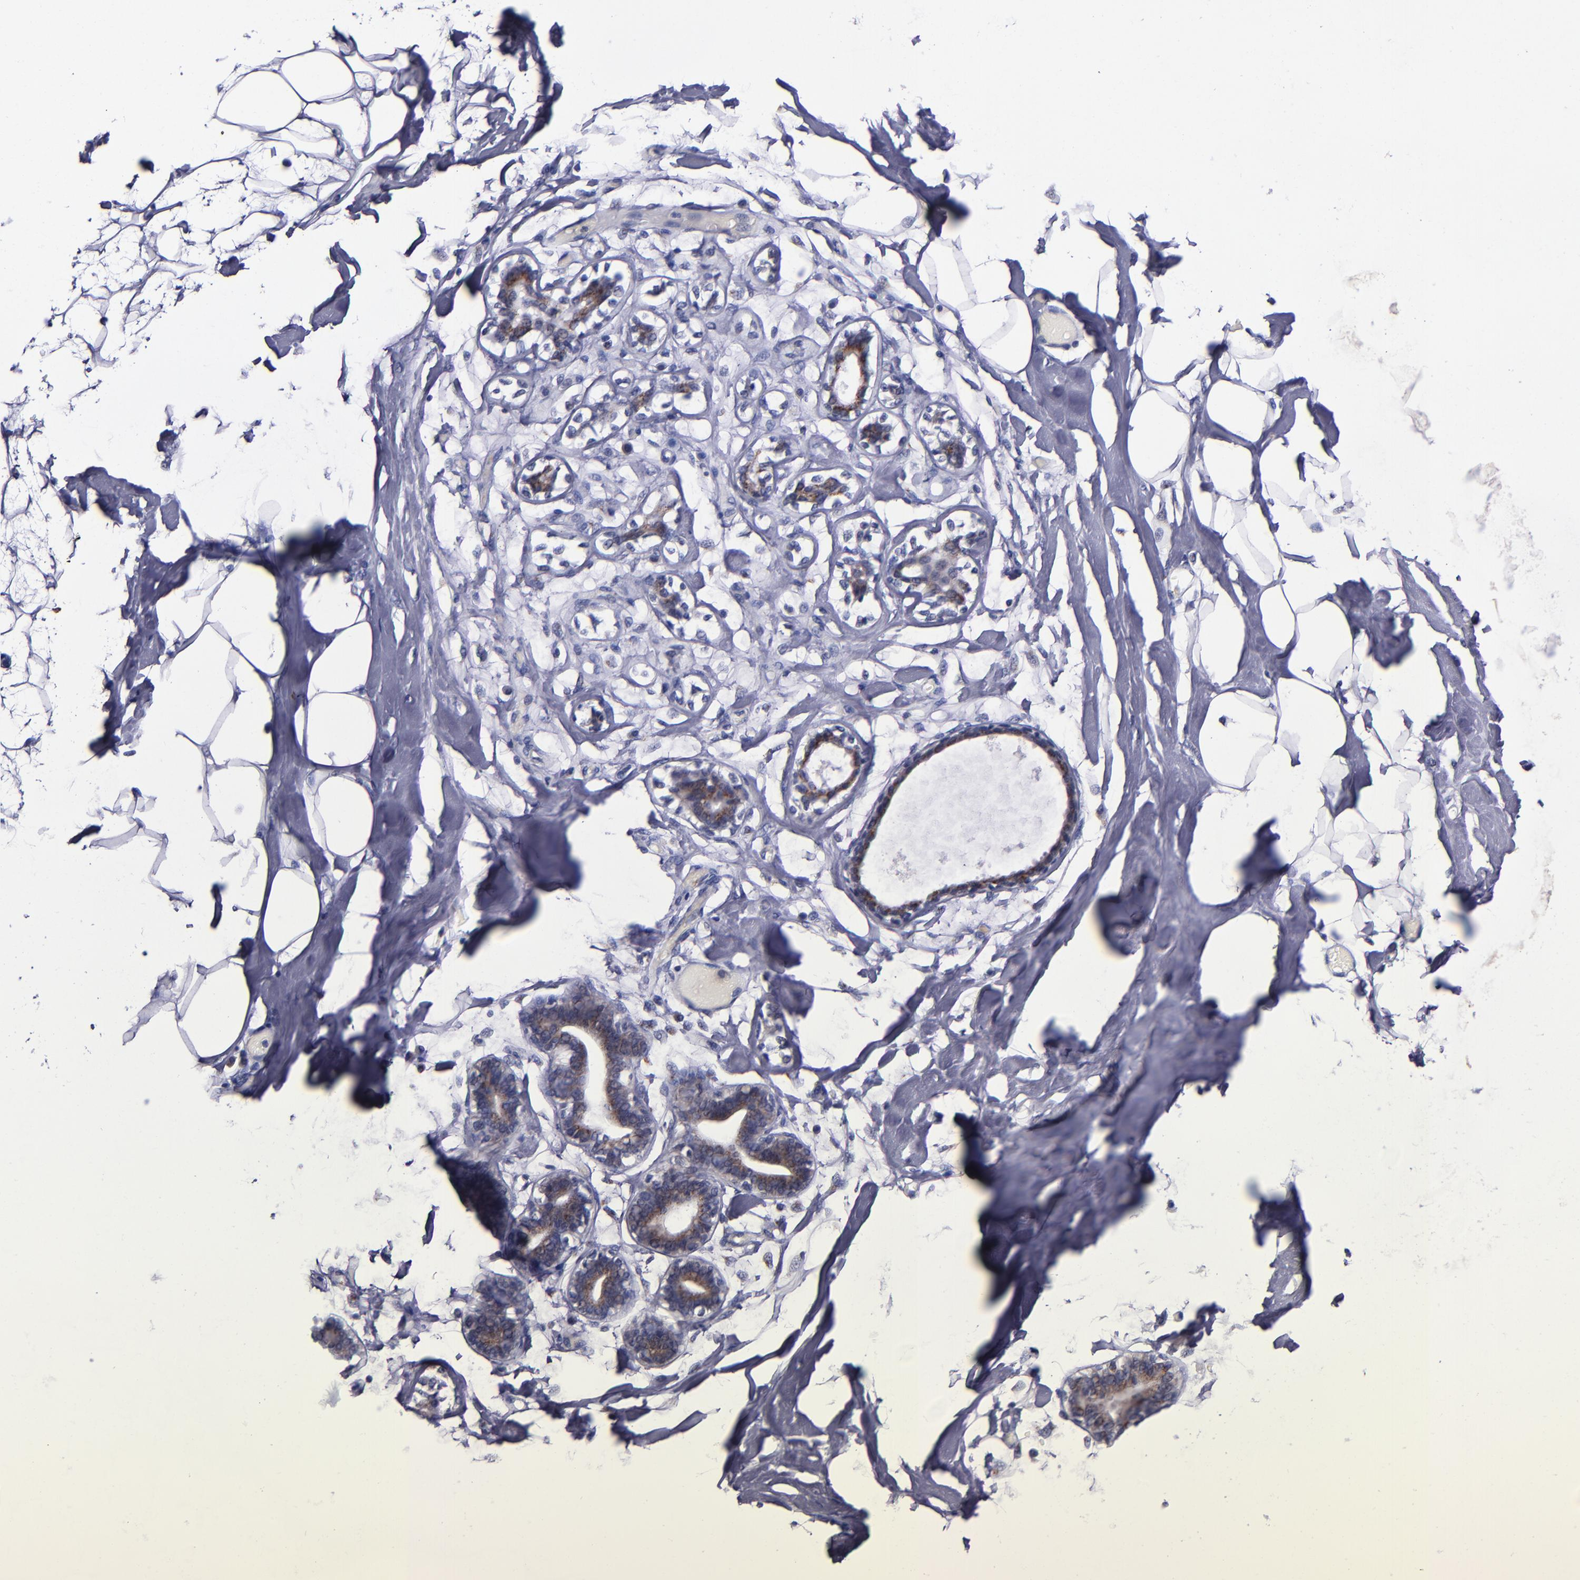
{"staining": {"intensity": "negative", "quantity": "none", "location": "none"}, "tissue": "breast", "cell_type": "Adipocytes", "image_type": "normal", "snomed": [{"axis": "morphology", "description": "Normal tissue, NOS"}, {"axis": "morphology", "description": "Fibrosis, NOS"}, {"axis": "topography", "description": "Breast"}], "caption": "A micrograph of breast stained for a protein displays no brown staining in adipocytes.", "gene": "RAB41", "patient": {"sex": "female", "age": 39}}